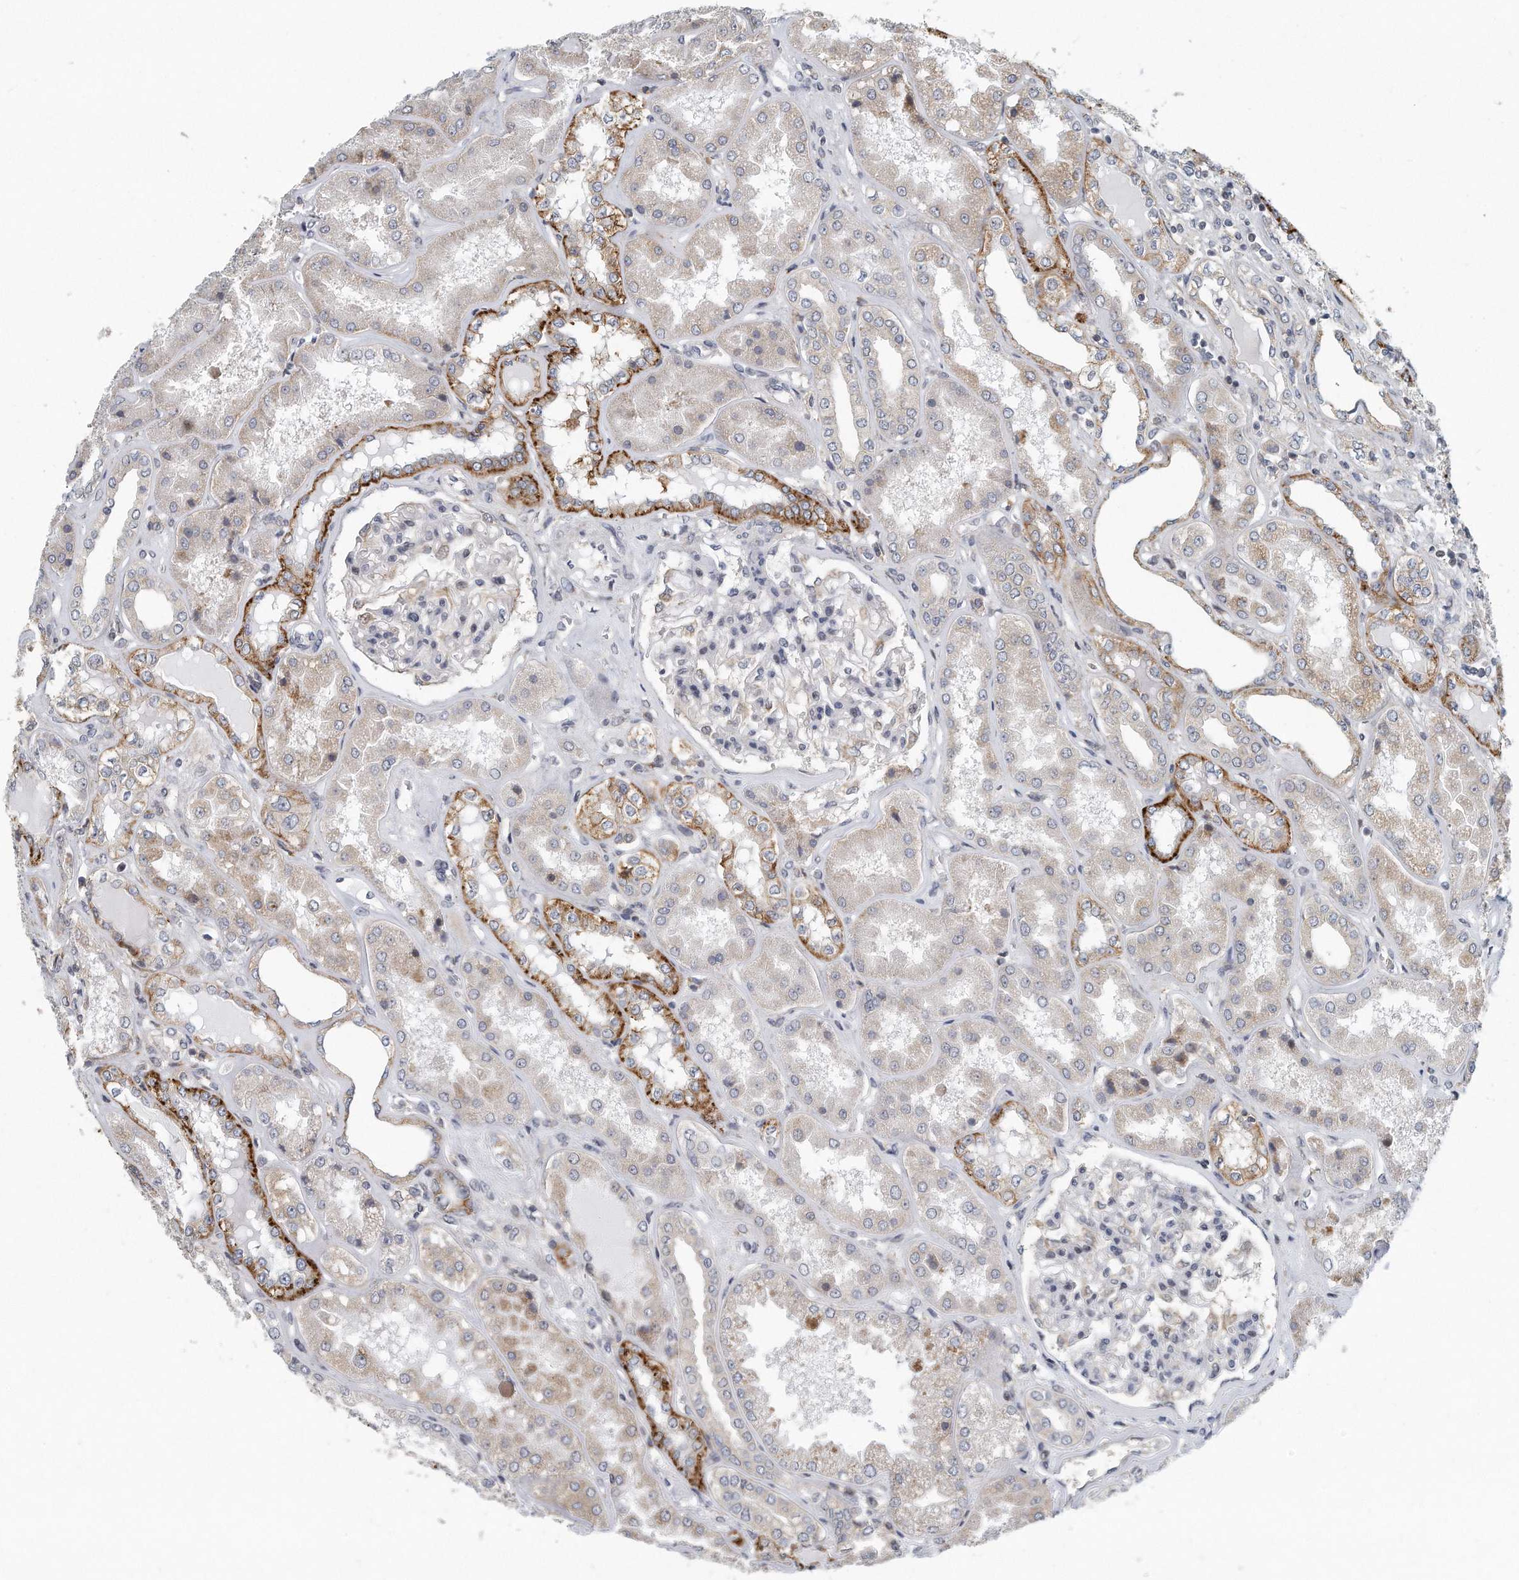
{"staining": {"intensity": "moderate", "quantity": "<25%", "location": "cytoplasmic/membranous"}, "tissue": "kidney", "cell_type": "Cells in glomeruli", "image_type": "normal", "snomed": [{"axis": "morphology", "description": "Normal tissue, NOS"}, {"axis": "topography", "description": "Kidney"}], "caption": "Unremarkable kidney demonstrates moderate cytoplasmic/membranous expression in approximately <25% of cells in glomeruli.", "gene": "VLDLR", "patient": {"sex": "female", "age": 56}}